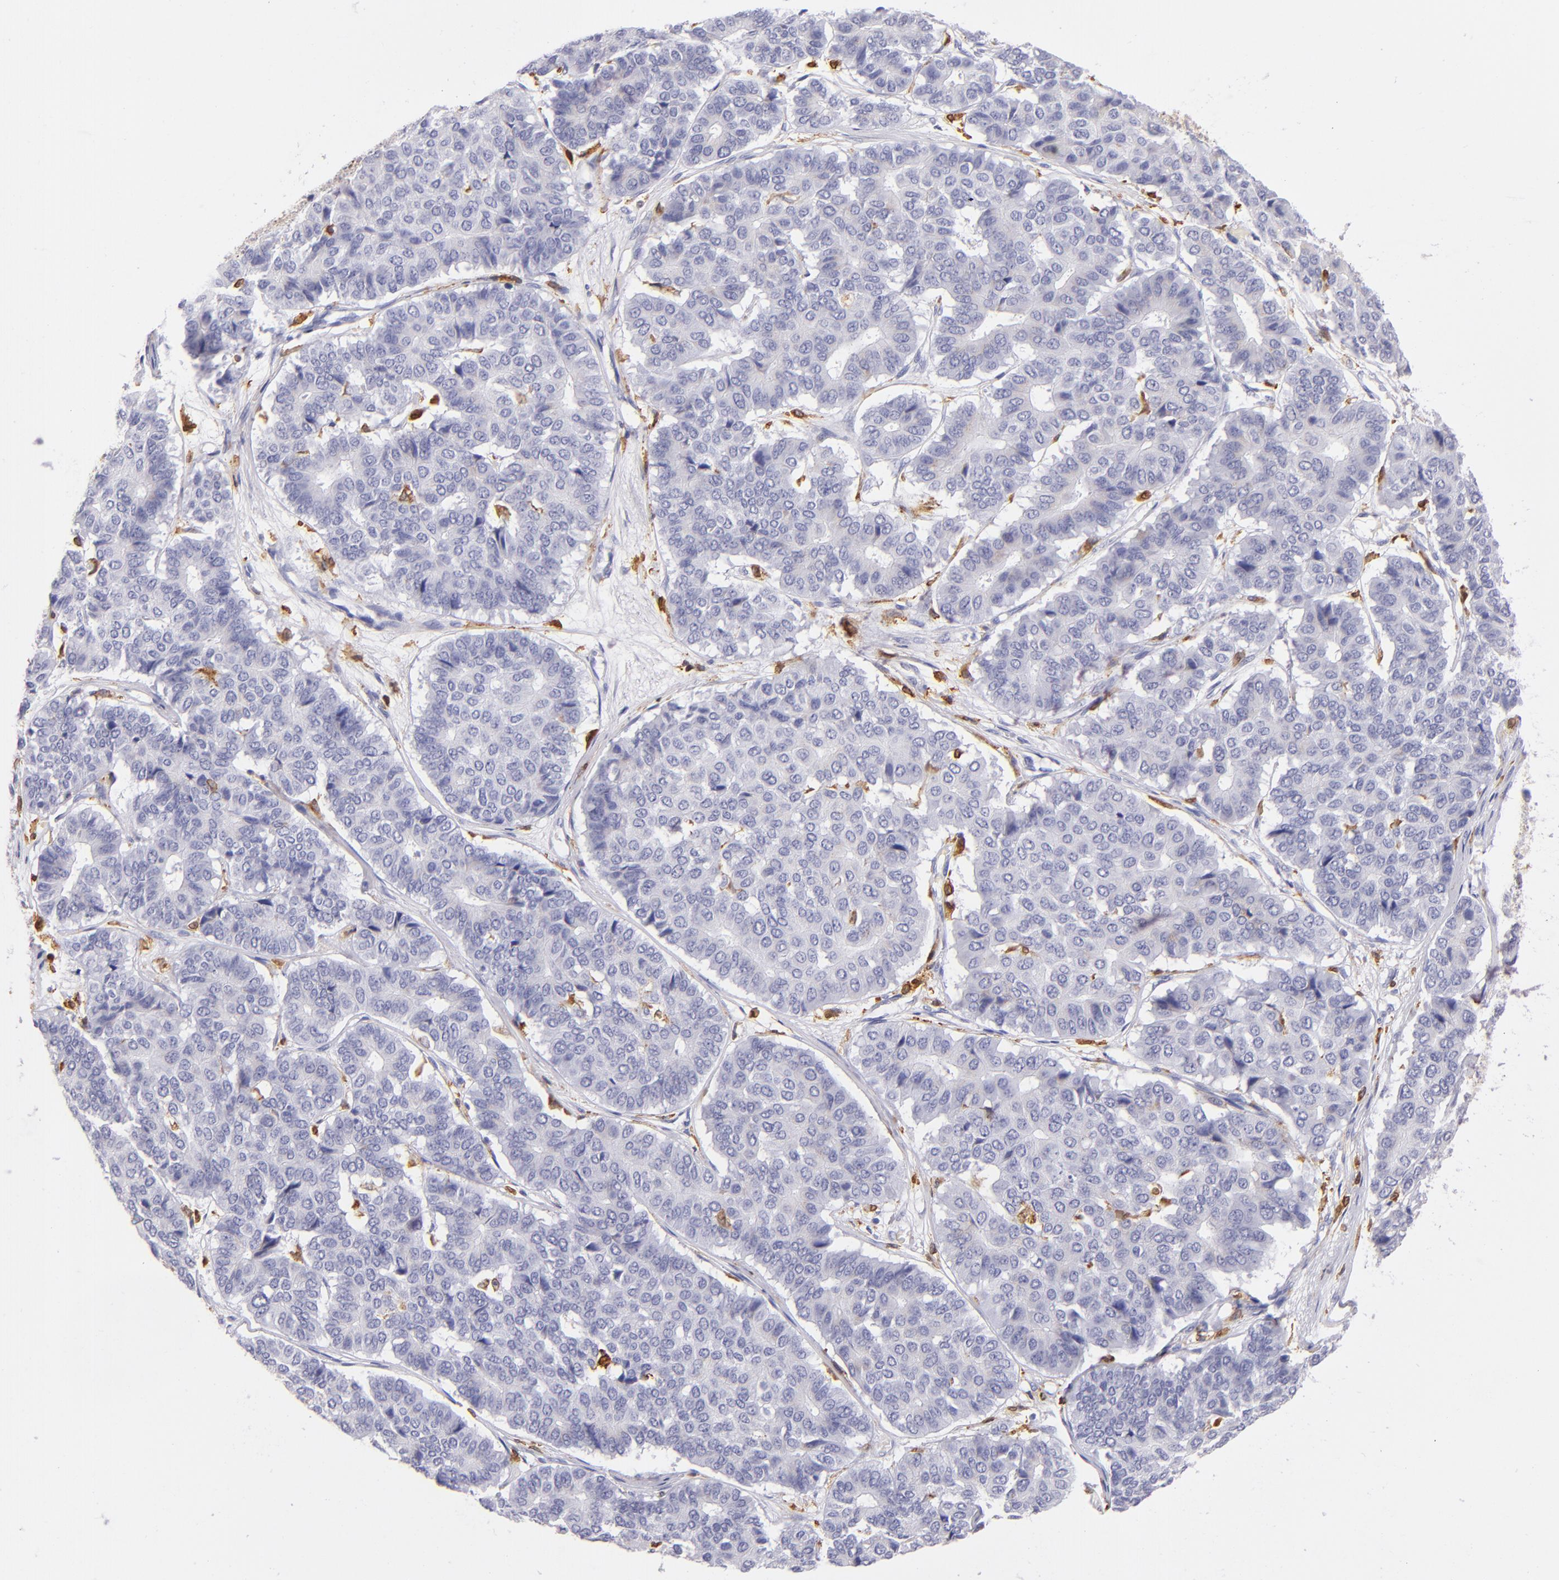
{"staining": {"intensity": "negative", "quantity": "none", "location": "none"}, "tissue": "pancreatic cancer", "cell_type": "Tumor cells", "image_type": "cancer", "snomed": [{"axis": "morphology", "description": "Adenocarcinoma, NOS"}, {"axis": "topography", "description": "Pancreas"}], "caption": "IHC photomicrograph of human pancreatic cancer stained for a protein (brown), which shows no positivity in tumor cells.", "gene": "CD74", "patient": {"sex": "male", "age": 50}}